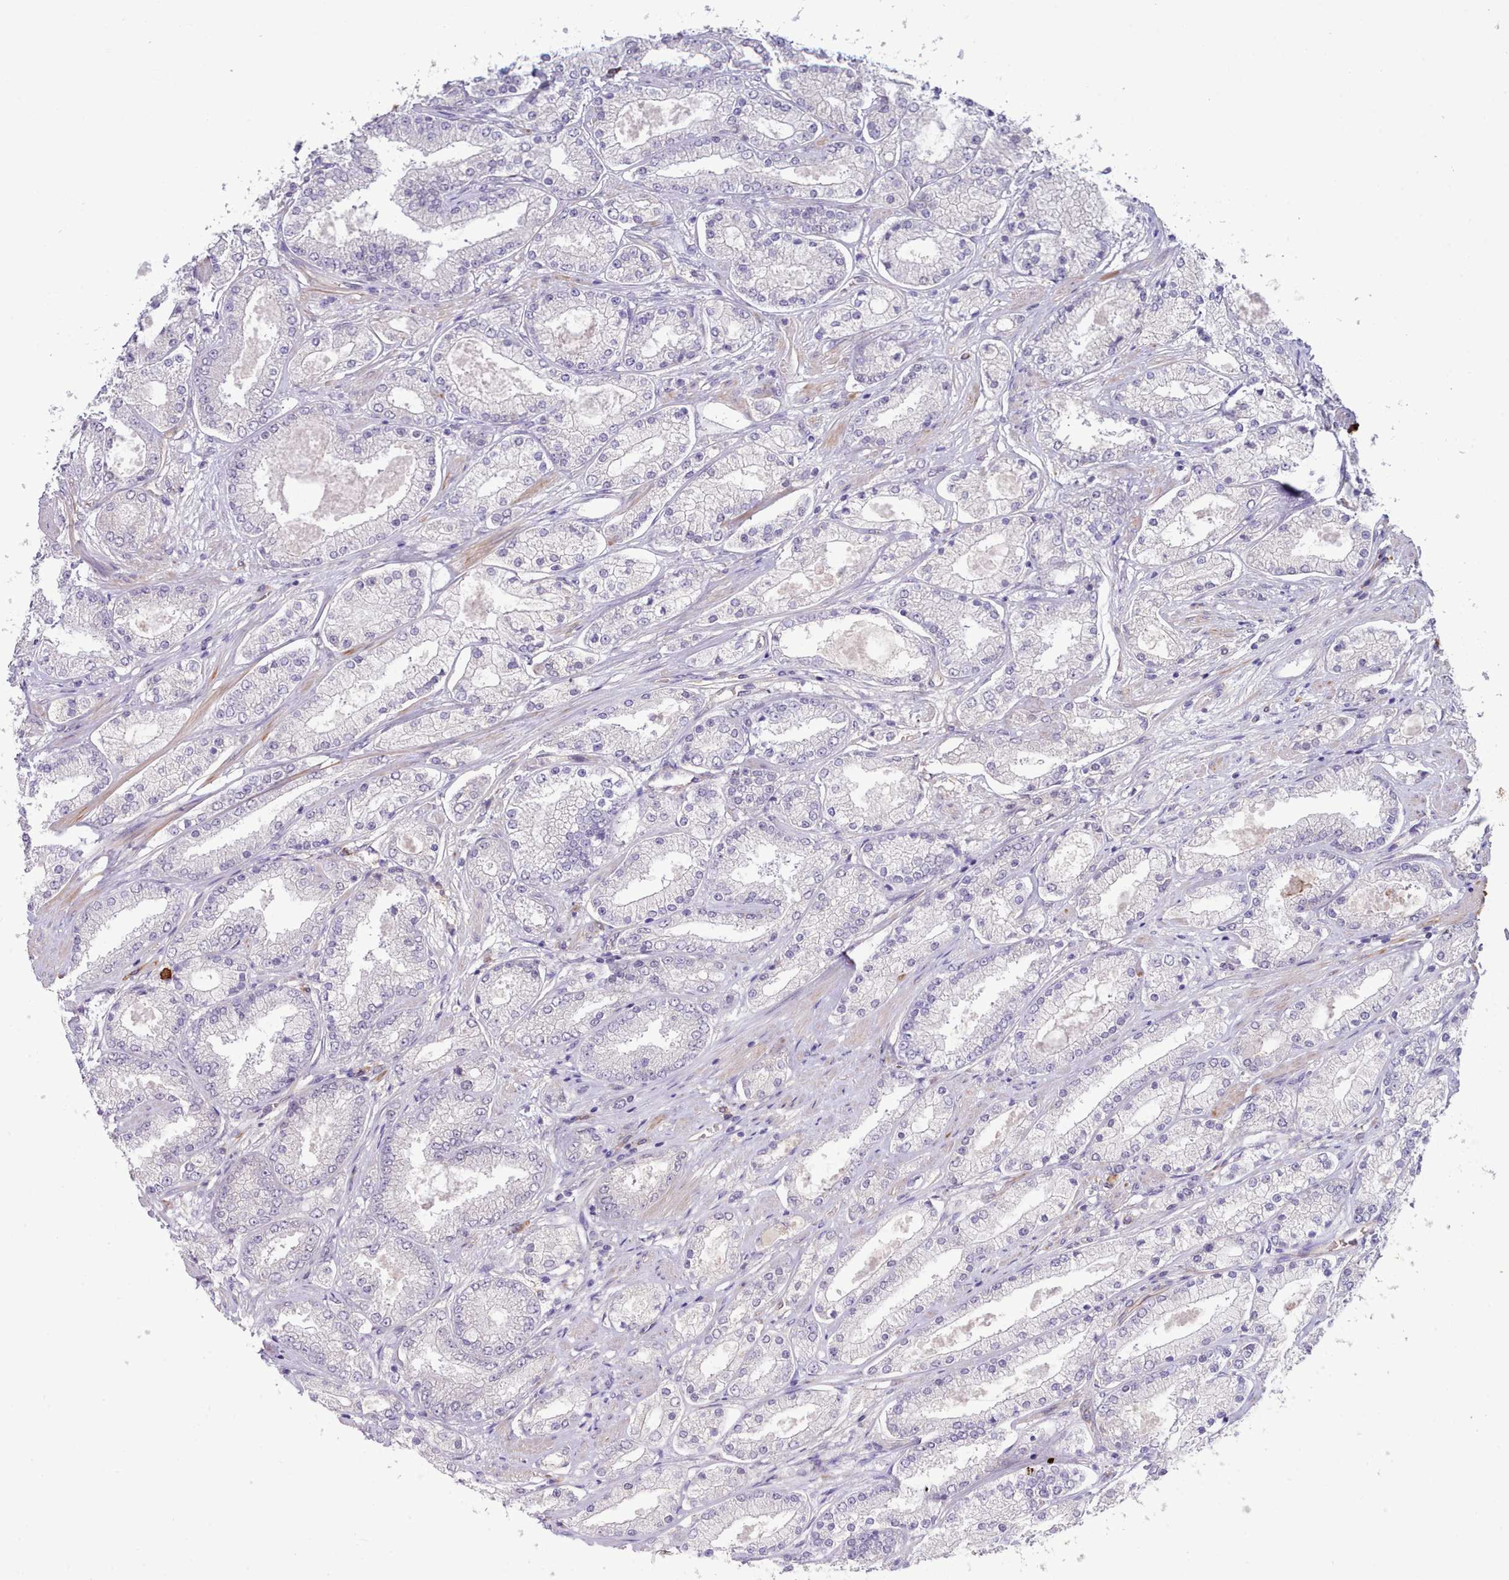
{"staining": {"intensity": "negative", "quantity": "none", "location": "none"}, "tissue": "prostate cancer", "cell_type": "Tumor cells", "image_type": "cancer", "snomed": [{"axis": "morphology", "description": "Adenocarcinoma, High grade"}, {"axis": "topography", "description": "Prostate"}], "caption": "DAB (3,3'-diaminobenzidine) immunohistochemical staining of prostate cancer exhibits no significant expression in tumor cells.", "gene": "ZC3H13", "patient": {"sex": "male", "age": 69}}